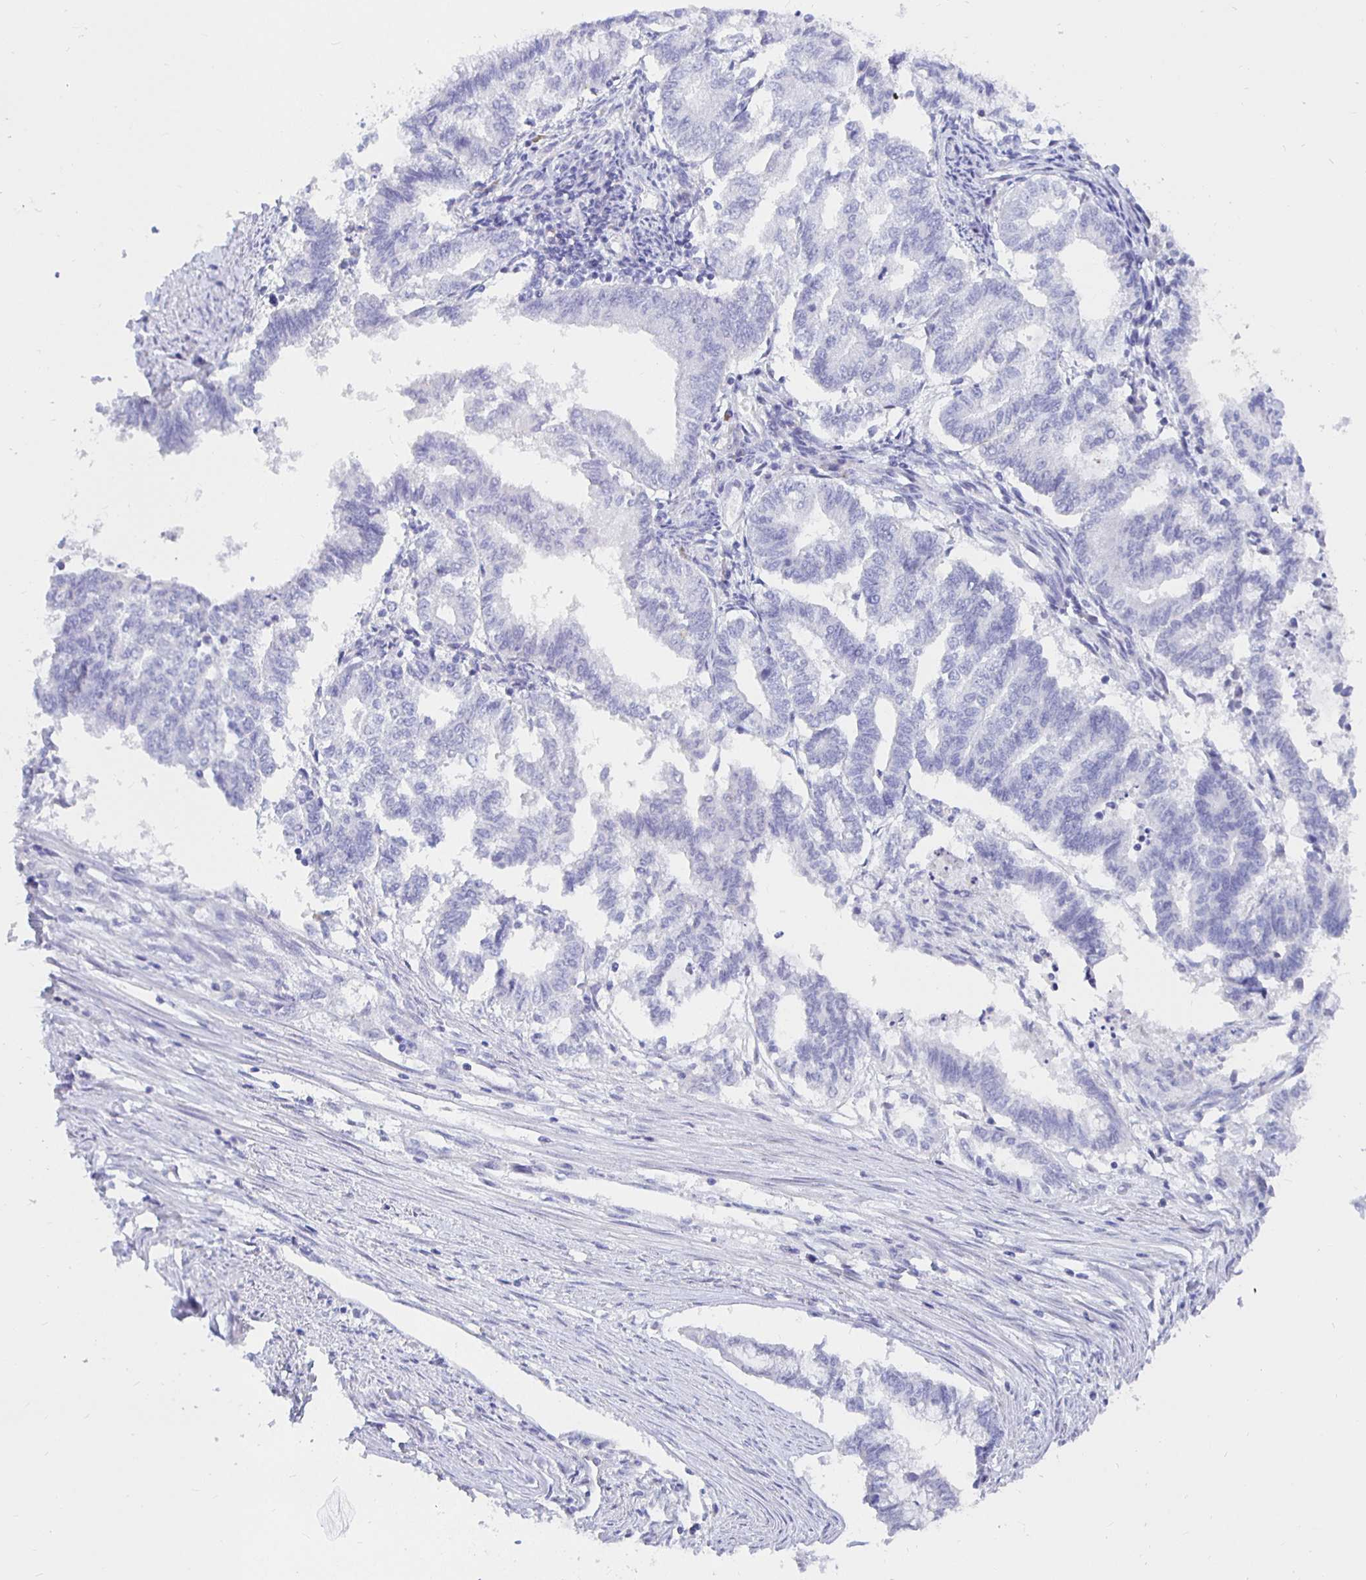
{"staining": {"intensity": "negative", "quantity": "none", "location": "none"}, "tissue": "endometrial cancer", "cell_type": "Tumor cells", "image_type": "cancer", "snomed": [{"axis": "morphology", "description": "Adenocarcinoma, NOS"}, {"axis": "topography", "description": "Endometrium"}], "caption": "Endometrial cancer (adenocarcinoma) was stained to show a protein in brown. There is no significant expression in tumor cells.", "gene": "UMOD", "patient": {"sex": "female", "age": 79}}